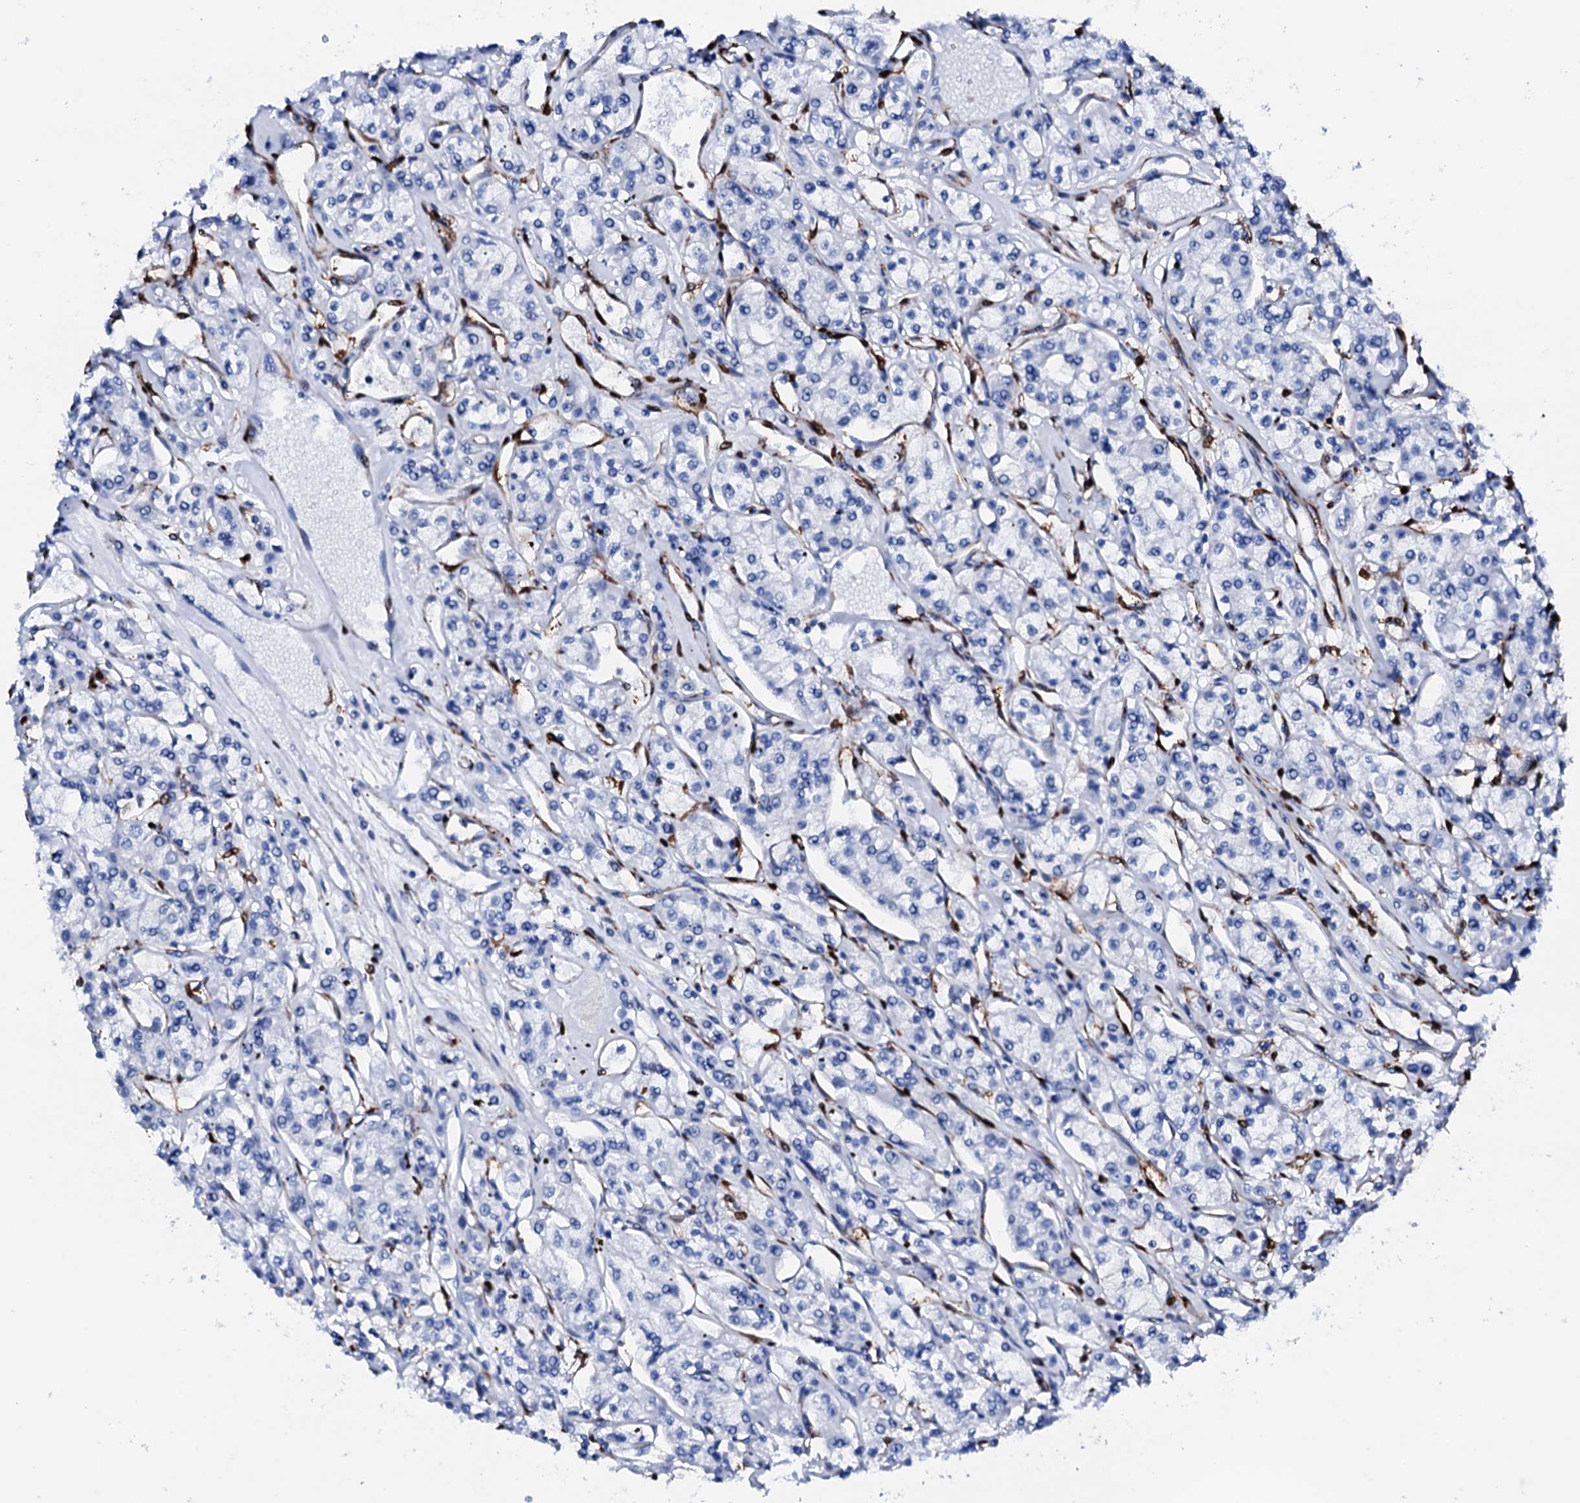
{"staining": {"intensity": "negative", "quantity": "none", "location": "none"}, "tissue": "renal cancer", "cell_type": "Tumor cells", "image_type": "cancer", "snomed": [{"axis": "morphology", "description": "Adenocarcinoma, NOS"}, {"axis": "topography", "description": "Kidney"}], "caption": "DAB (3,3'-diaminobenzidine) immunohistochemical staining of renal cancer (adenocarcinoma) shows no significant staining in tumor cells. Brightfield microscopy of immunohistochemistry (IHC) stained with DAB (brown) and hematoxylin (blue), captured at high magnification.", "gene": "NRIP2", "patient": {"sex": "female", "age": 59}}